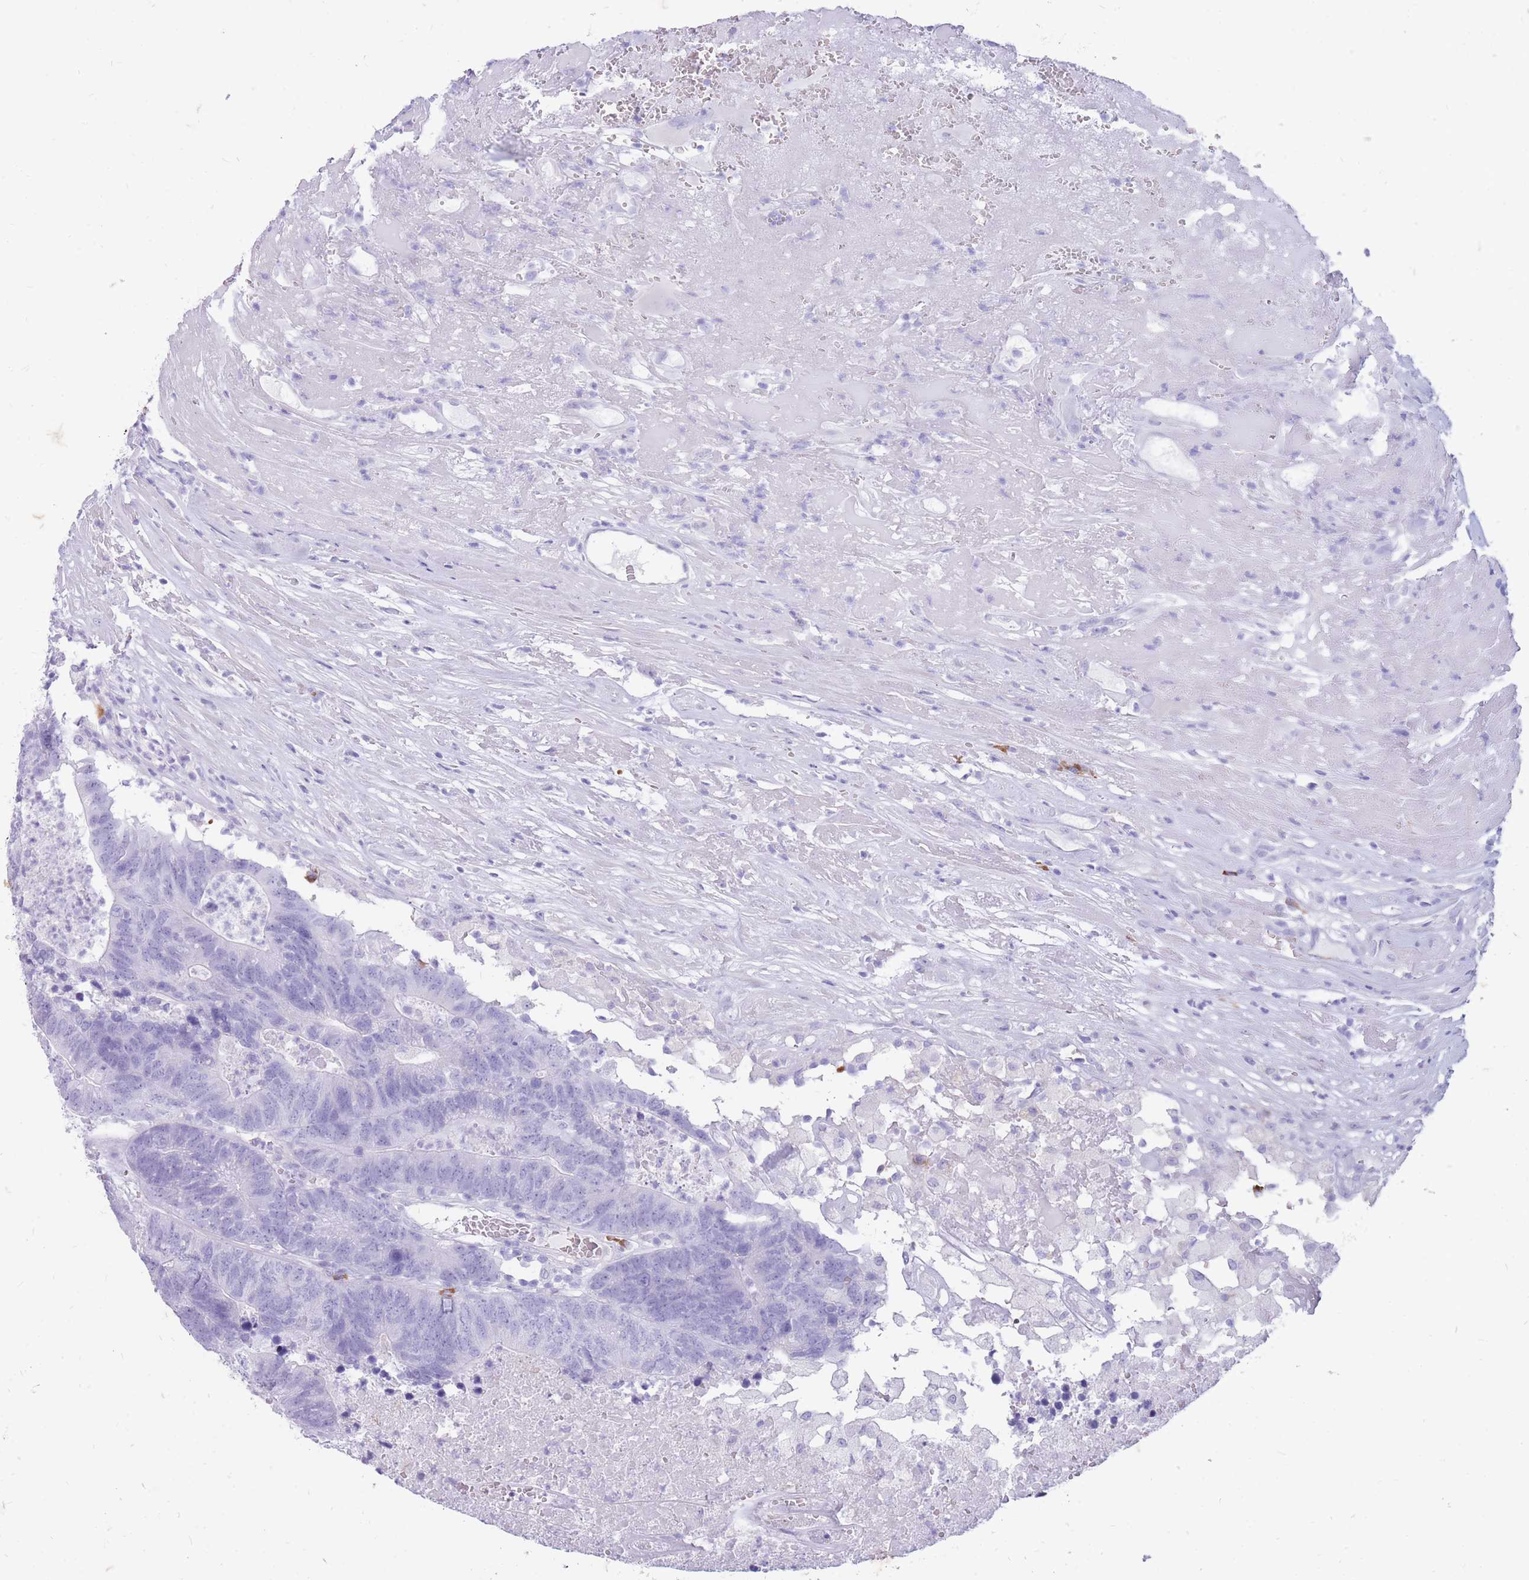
{"staining": {"intensity": "negative", "quantity": "none", "location": "none"}, "tissue": "colorectal cancer", "cell_type": "Tumor cells", "image_type": "cancer", "snomed": [{"axis": "morphology", "description": "Adenocarcinoma, NOS"}, {"axis": "topography", "description": "Colon"}], "caption": "Immunohistochemistry of colorectal cancer reveals no positivity in tumor cells.", "gene": "ZFP37", "patient": {"sex": "female", "age": 48}}